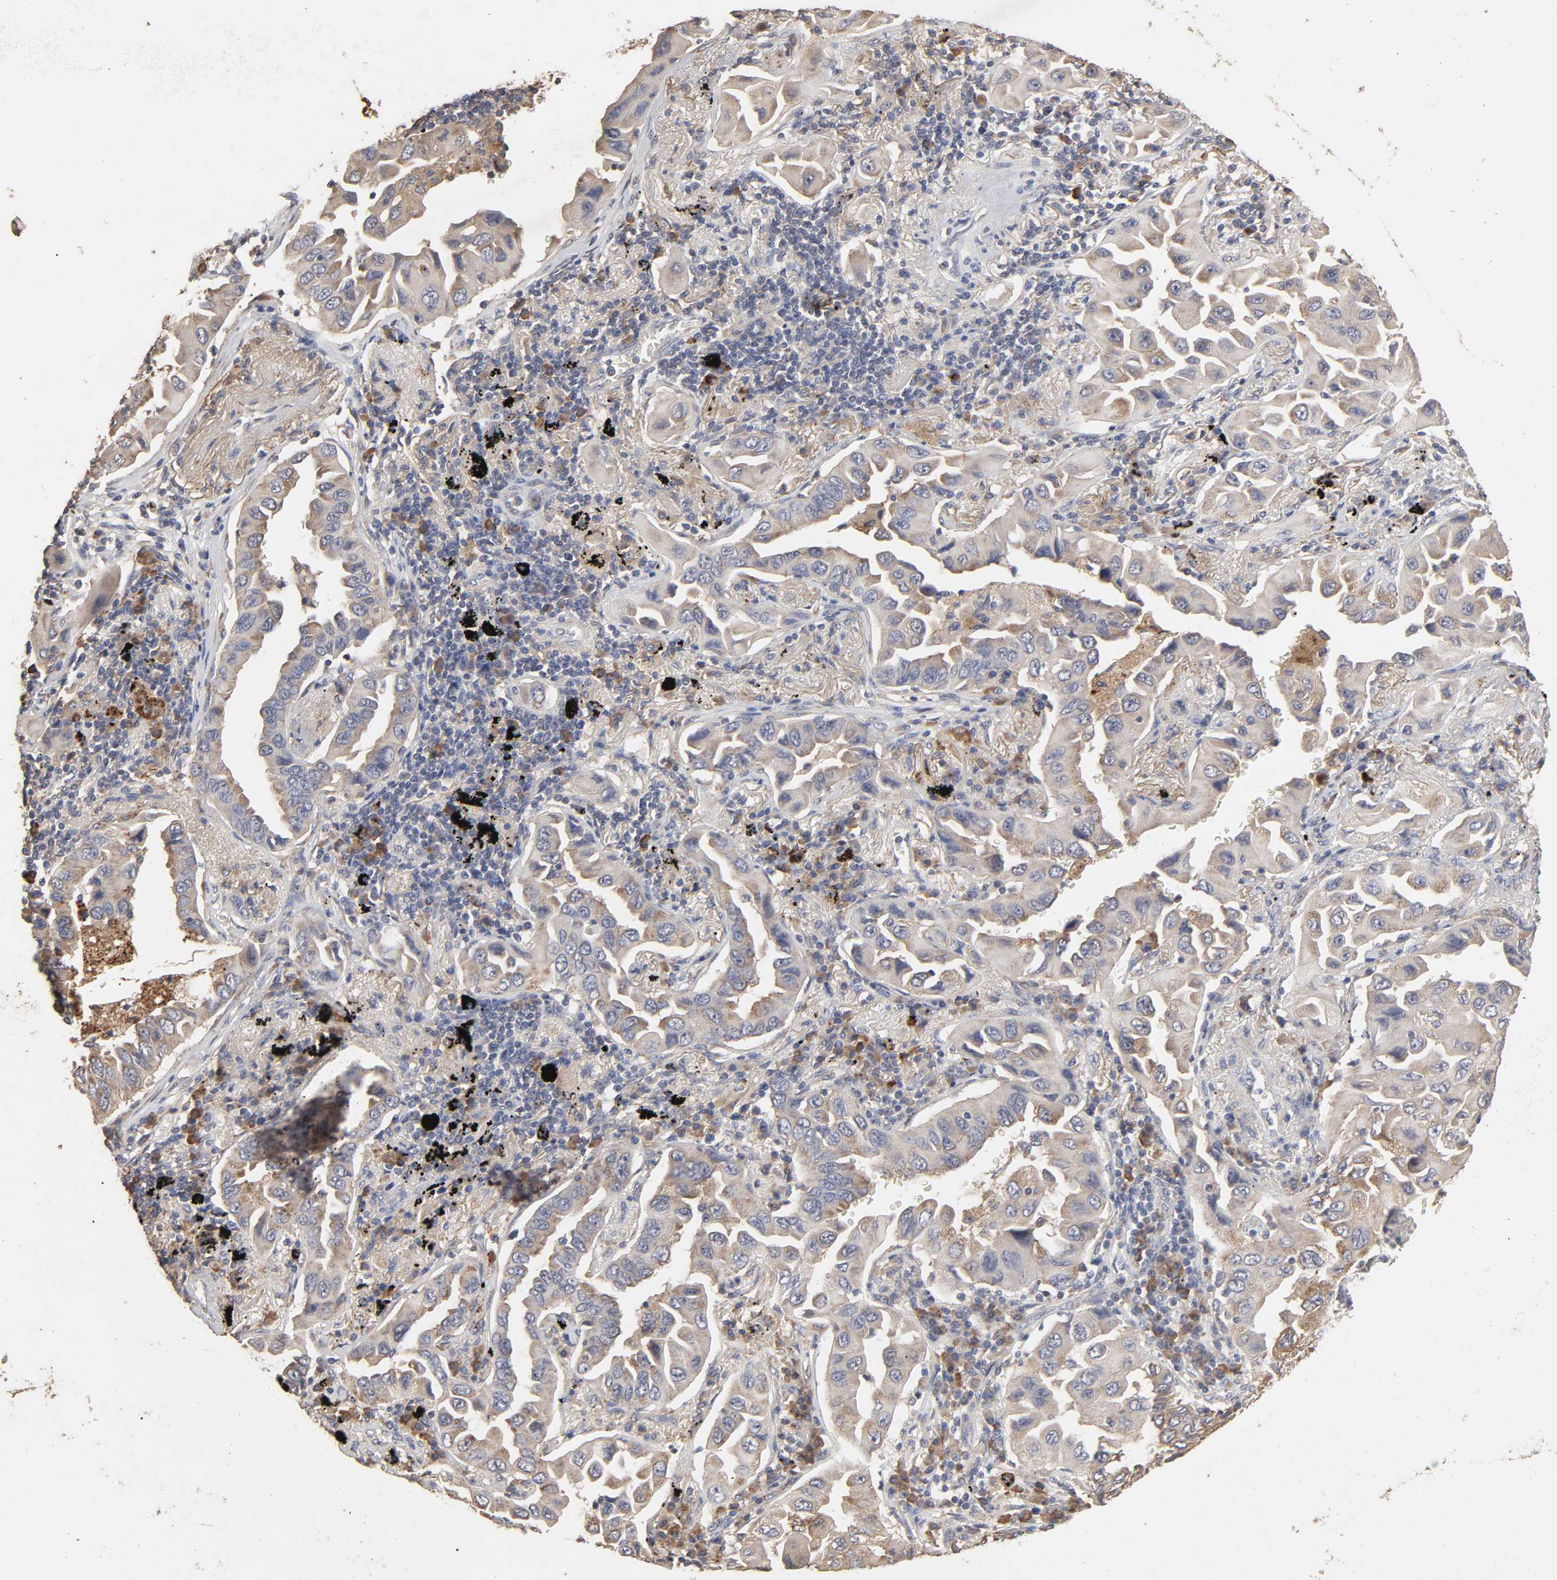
{"staining": {"intensity": "weak", "quantity": ">75%", "location": "cytoplasmic/membranous"}, "tissue": "lung cancer", "cell_type": "Tumor cells", "image_type": "cancer", "snomed": [{"axis": "morphology", "description": "Adenocarcinoma, NOS"}, {"axis": "topography", "description": "Lung"}], "caption": "Human lung cancer (adenocarcinoma) stained for a protein (brown) demonstrates weak cytoplasmic/membranous positive positivity in about >75% of tumor cells.", "gene": "EIF4G2", "patient": {"sex": "female", "age": 65}}